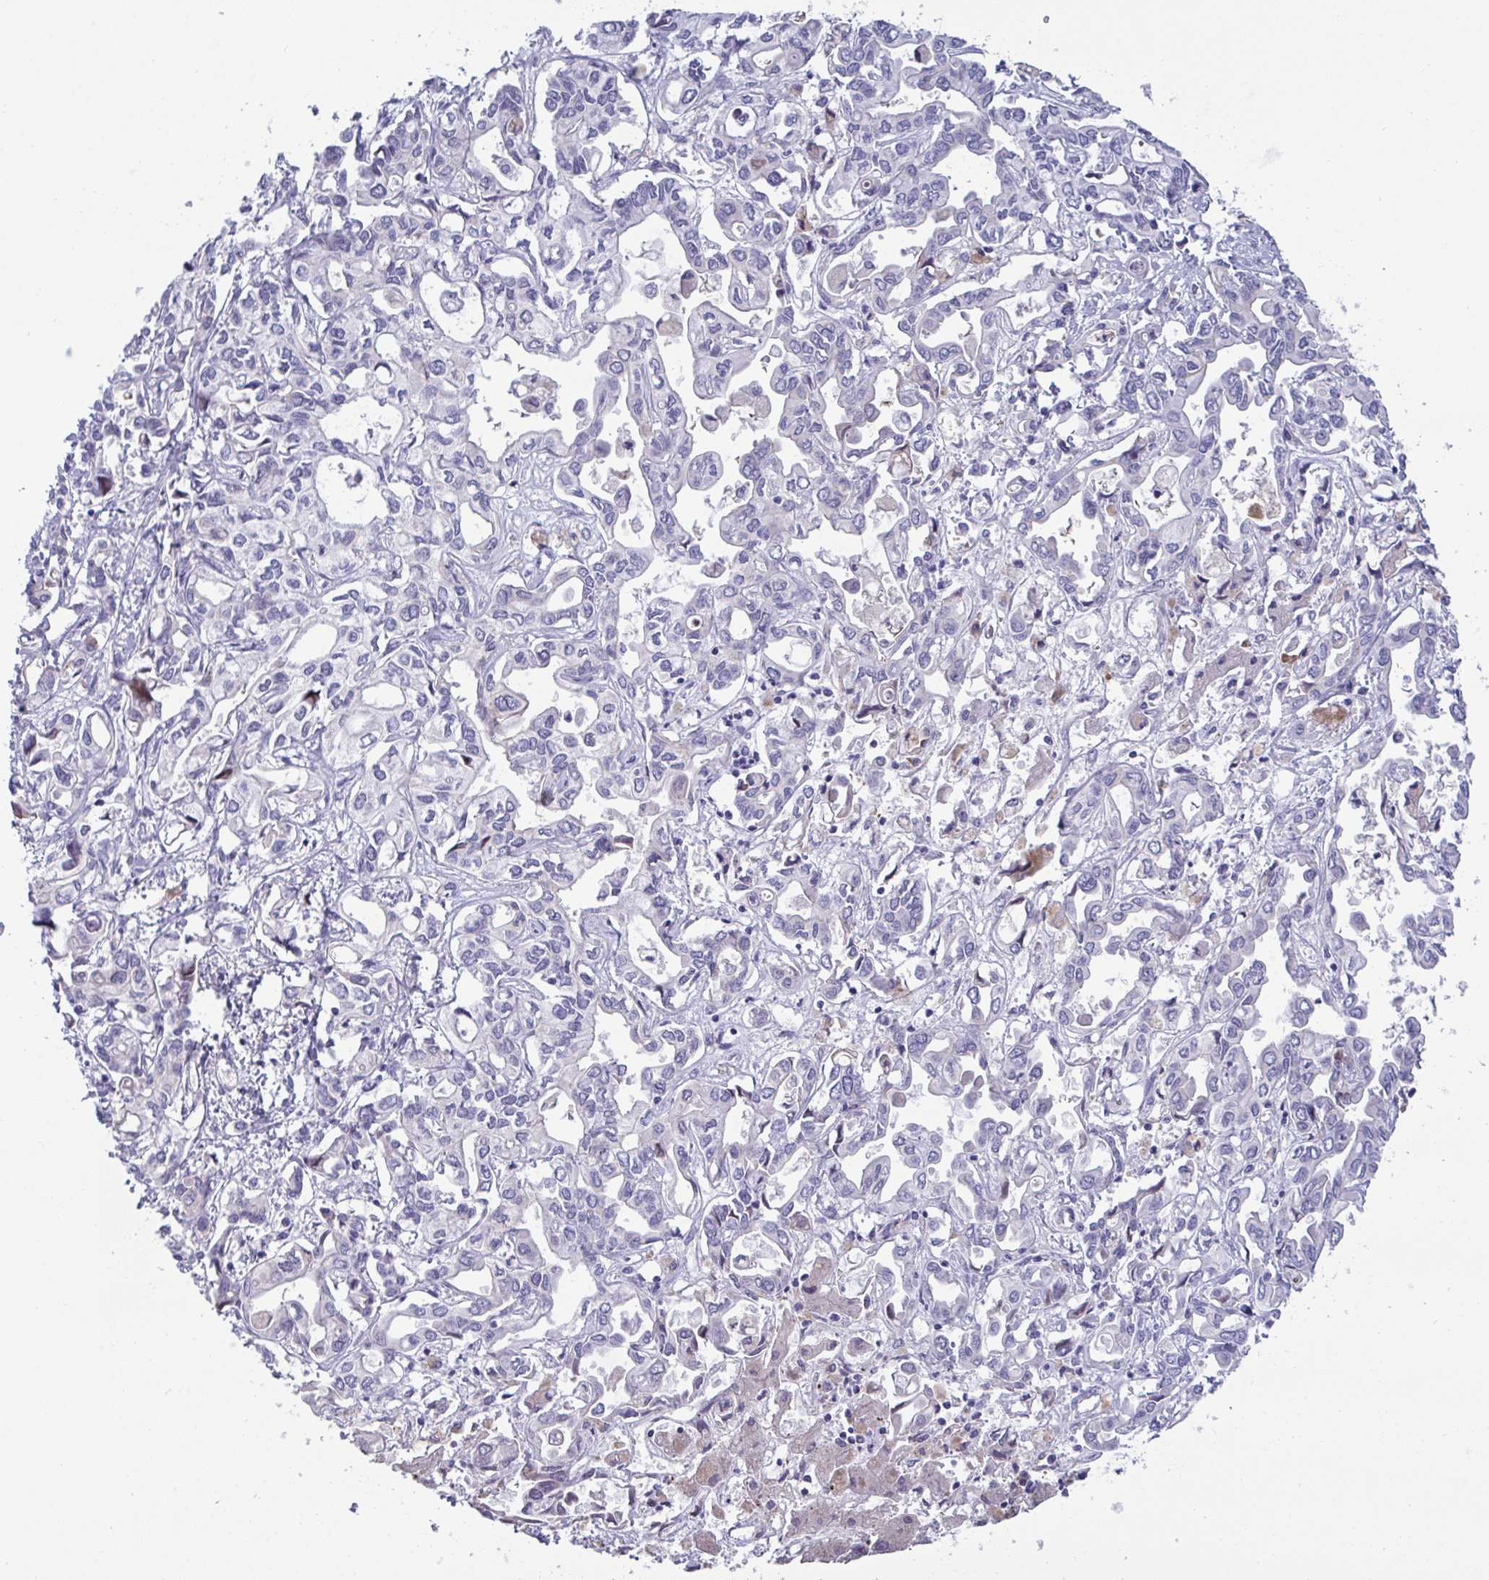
{"staining": {"intensity": "negative", "quantity": "none", "location": "none"}, "tissue": "liver cancer", "cell_type": "Tumor cells", "image_type": "cancer", "snomed": [{"axis": "morphology", "description": "Cholangiocarcinoma"}, {"axis": "topography", "description": "Liver"}], "caption": "Cholangiocarcinoma (liver) was stained to show a protein in brown. There is no significant staining in tumor cells. (DAB (3,3'-diaminobenzidine) IHC visualized using brightfield microscopy, high magnification).", "gene": "MS4A14", "patient": {"sex": "female", "age": 64}}